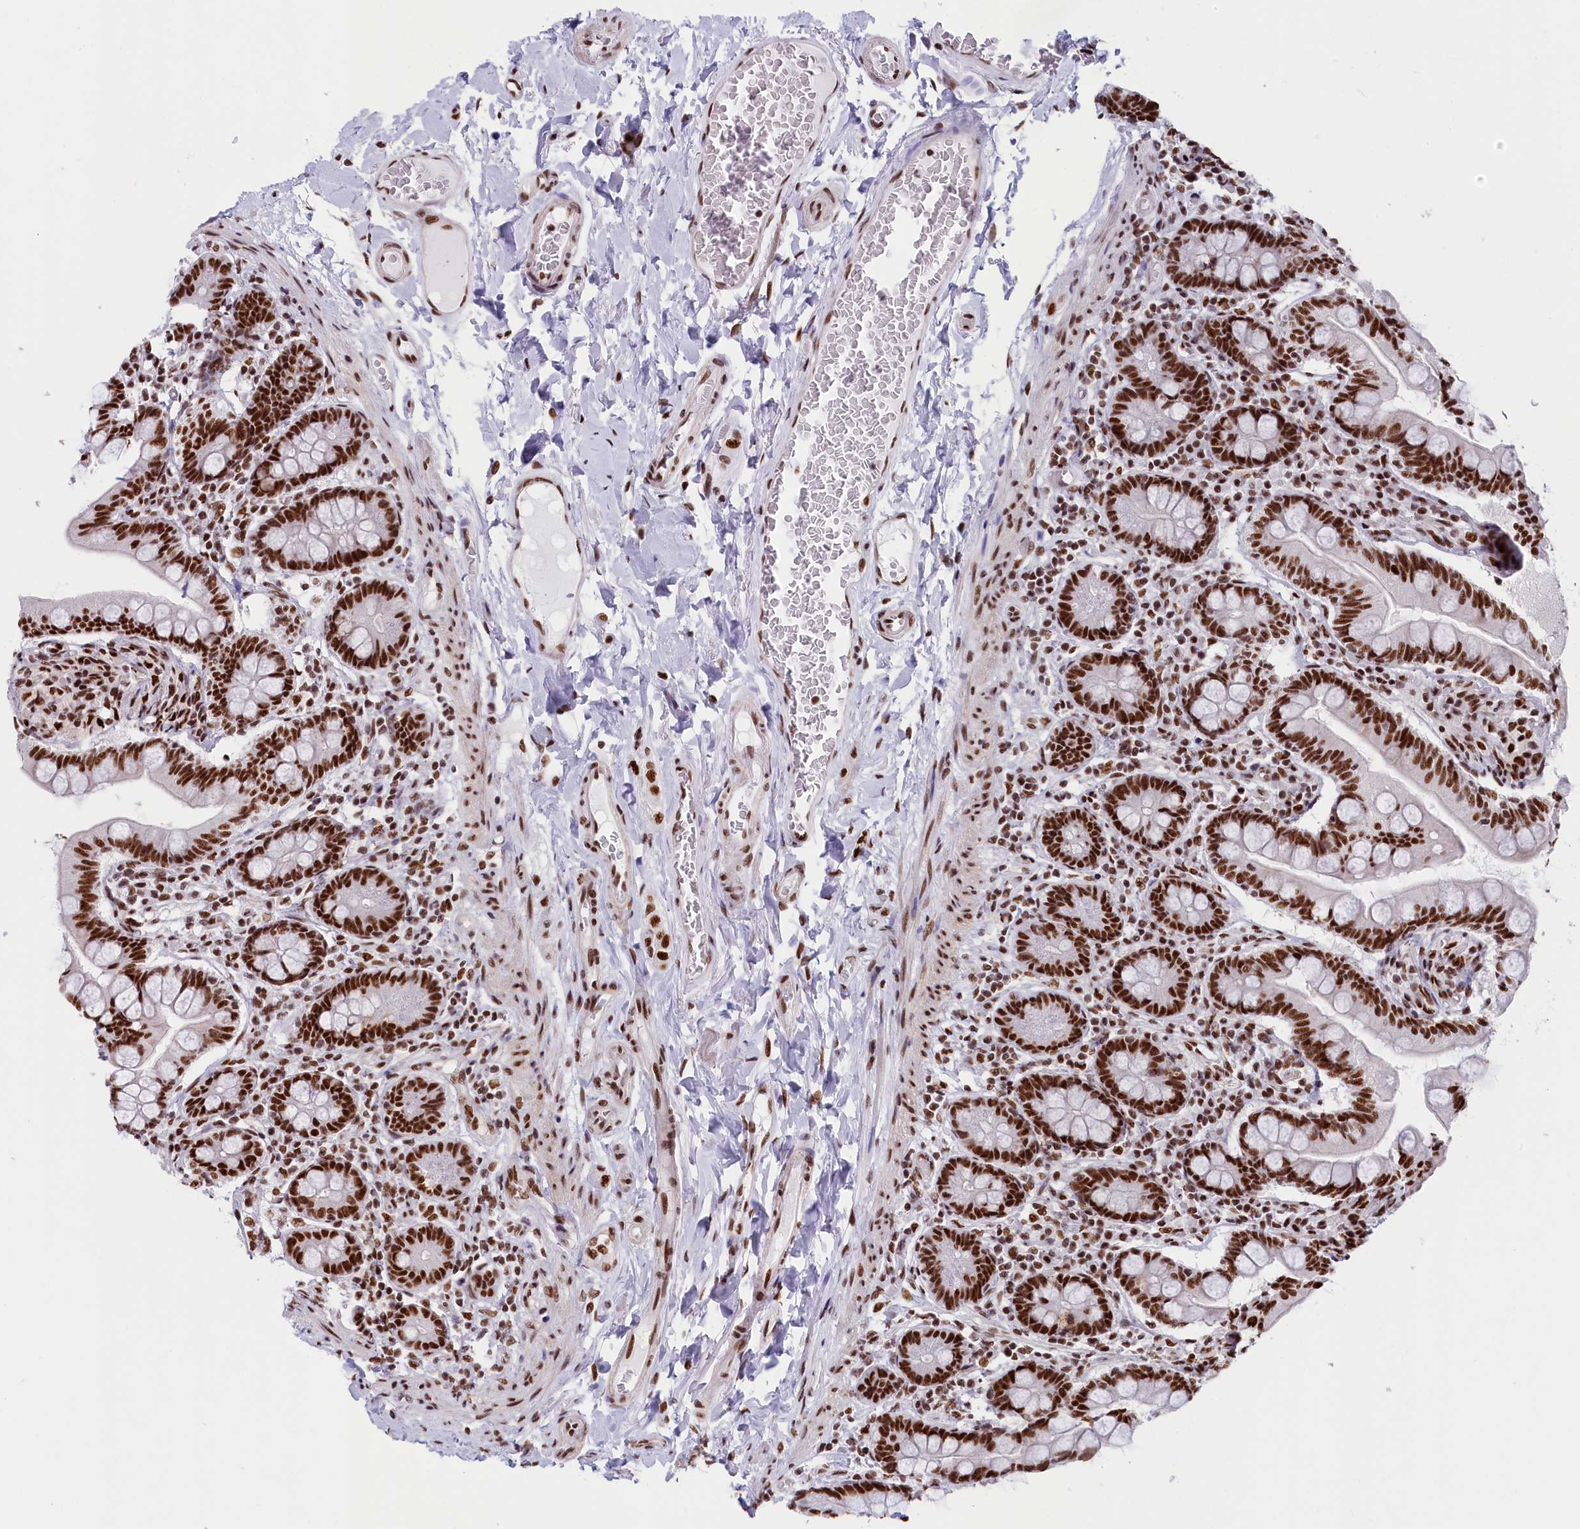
{"staining": {"intensity": "strong", "quantity": ">75%", "location": "nuclear"}, "tissue": "small intestine", "cell_type": "Glandular cells", "image_type": "normal", "snomed": [{"axis": "morphology", "description": "Normal tissue, NOS"}, {"axis": "topography", "description": "Small intestine"}], "caption": "About >75% of glandular cells in unremarkable human small intestine display strong nuclear protein expression as visualized by brown immunohistochemical staining.", "gene": "SNRNP70", "patient": {"sex": "female", "age": 64}}